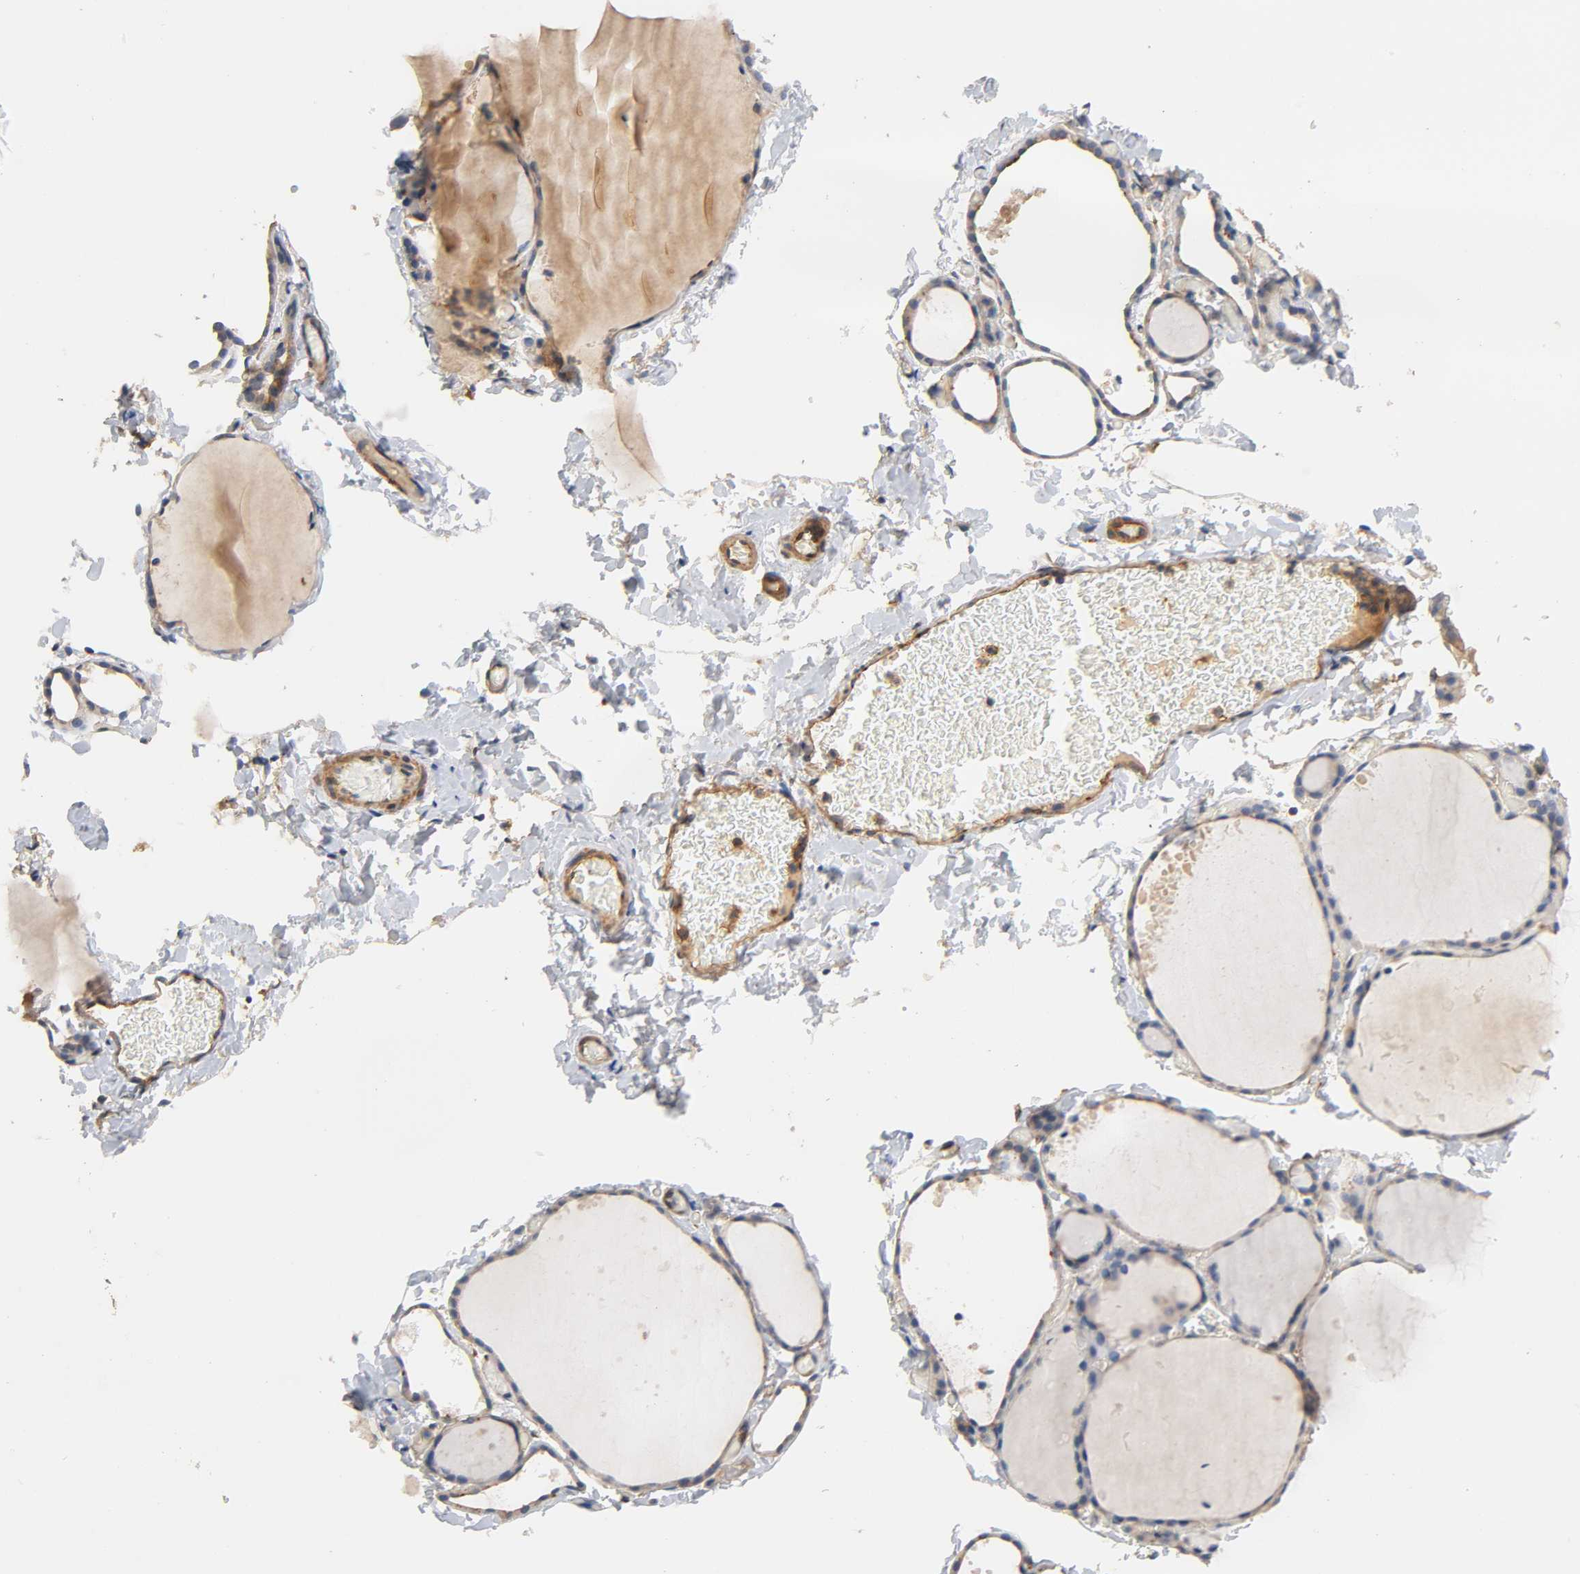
{"staining": {"intensity": "strong", "quantity": "25%-75%", "location": "cytoplasmic/membranous"}, "tissue": "thyroid gland", "cell_type": "Glandular cells", "image_type": "normal", "snomed": [{"axis": "morphology", "description": "Normal tissue, NOS"}, {"axis": "topography", "description": "Thyroid gland"}], "caption": "Unremarkable thyroid gland displays strong cytoplasmic/membranous positivity in approximately 25%-75% of glandular cells (brown staining indicates protein expression, while blue staining denotes nuclei)..", "gene": "IFITM2", "patient": {"sex": "female", "age": 22}}